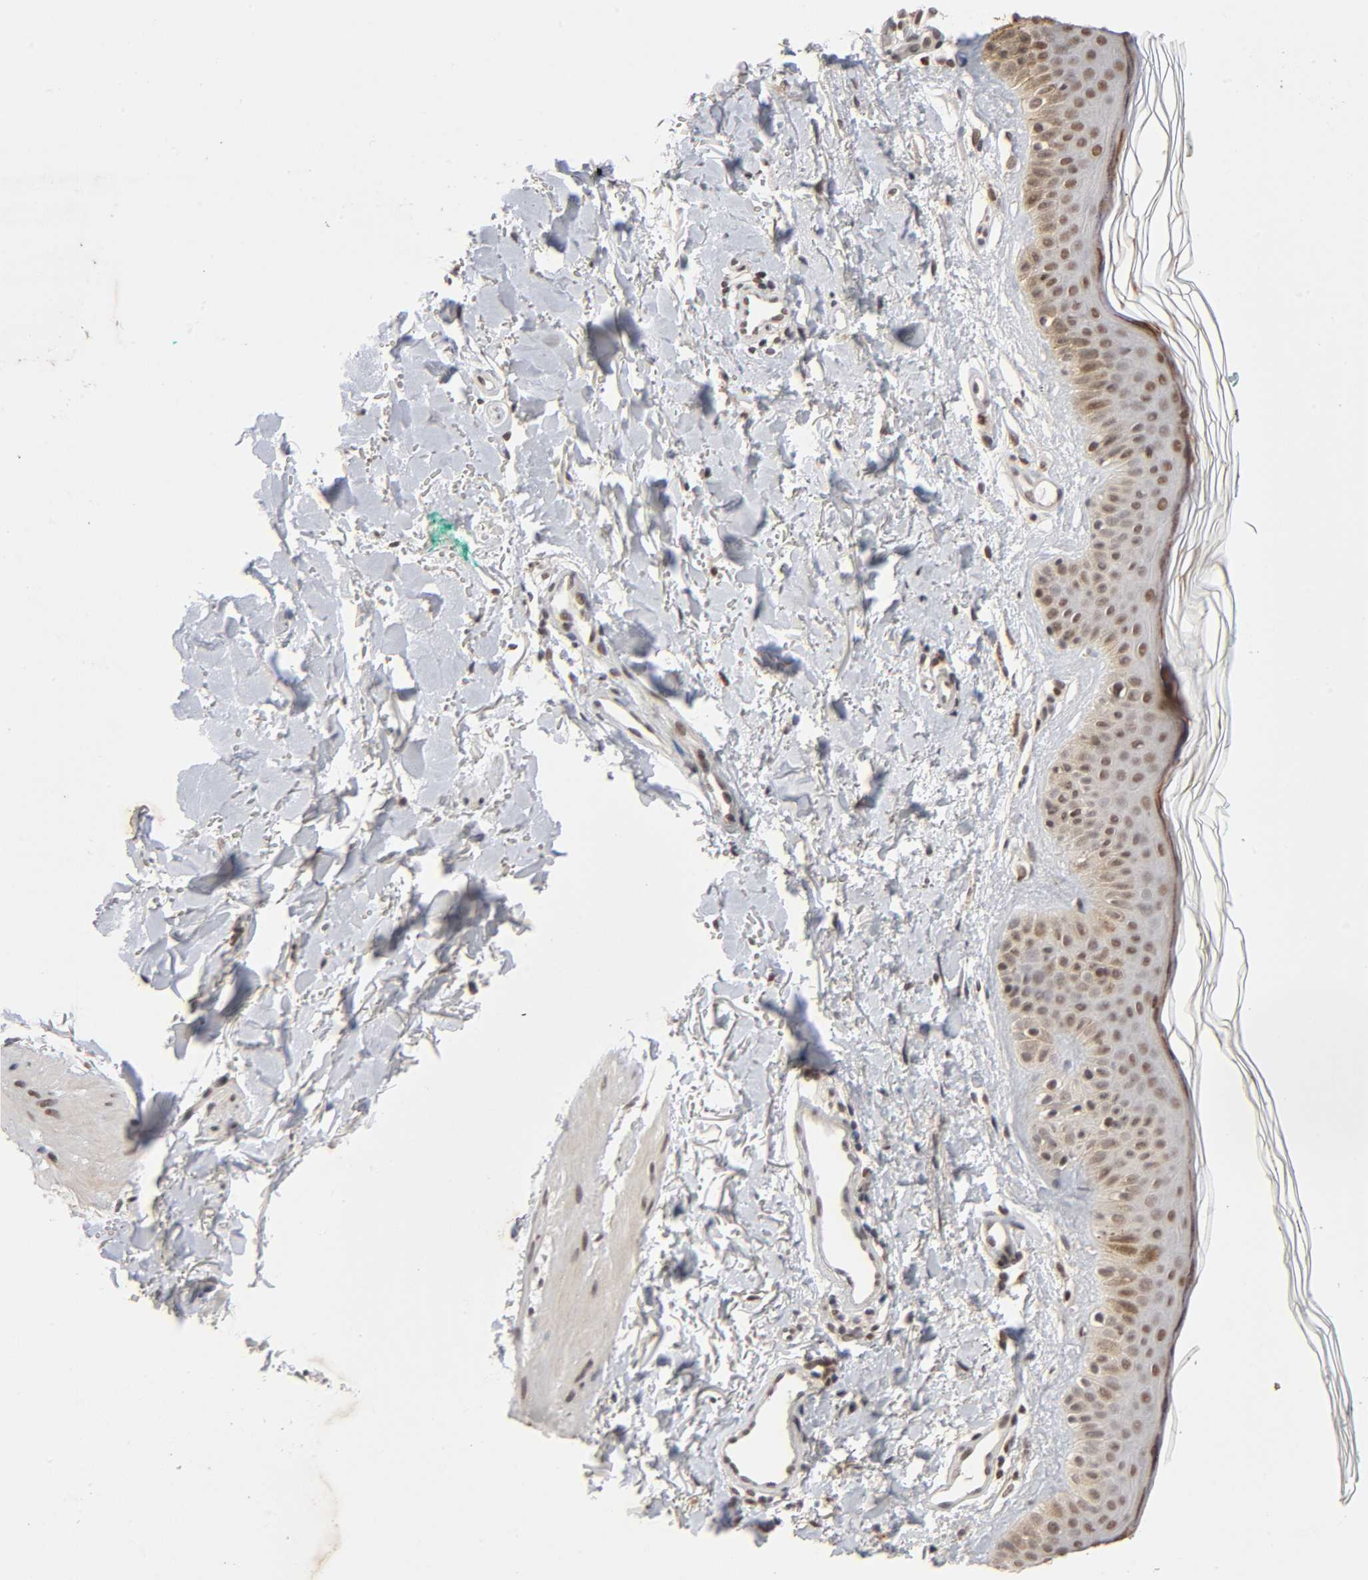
{"staining": {"intensity": "weak", "quantity": ">75%", "location": "nuclear"}, "tissue": "skin", "cell_type": "Fibroblasts", "image_type": "normal", "snomed": [{"axis": "morphology", "description": "Normal tissue, NOS"}, {"axis": "topography", "description": "Skin"}], "caption": "High-power microscopy captured an immunohistochemistry (IHC) photomicrograph of normal skin, revealing weak nuclear expression in approximately >75% of fibroblasts.", "gene": "EP300", "patient": {"sex": "male", "age": 71}}